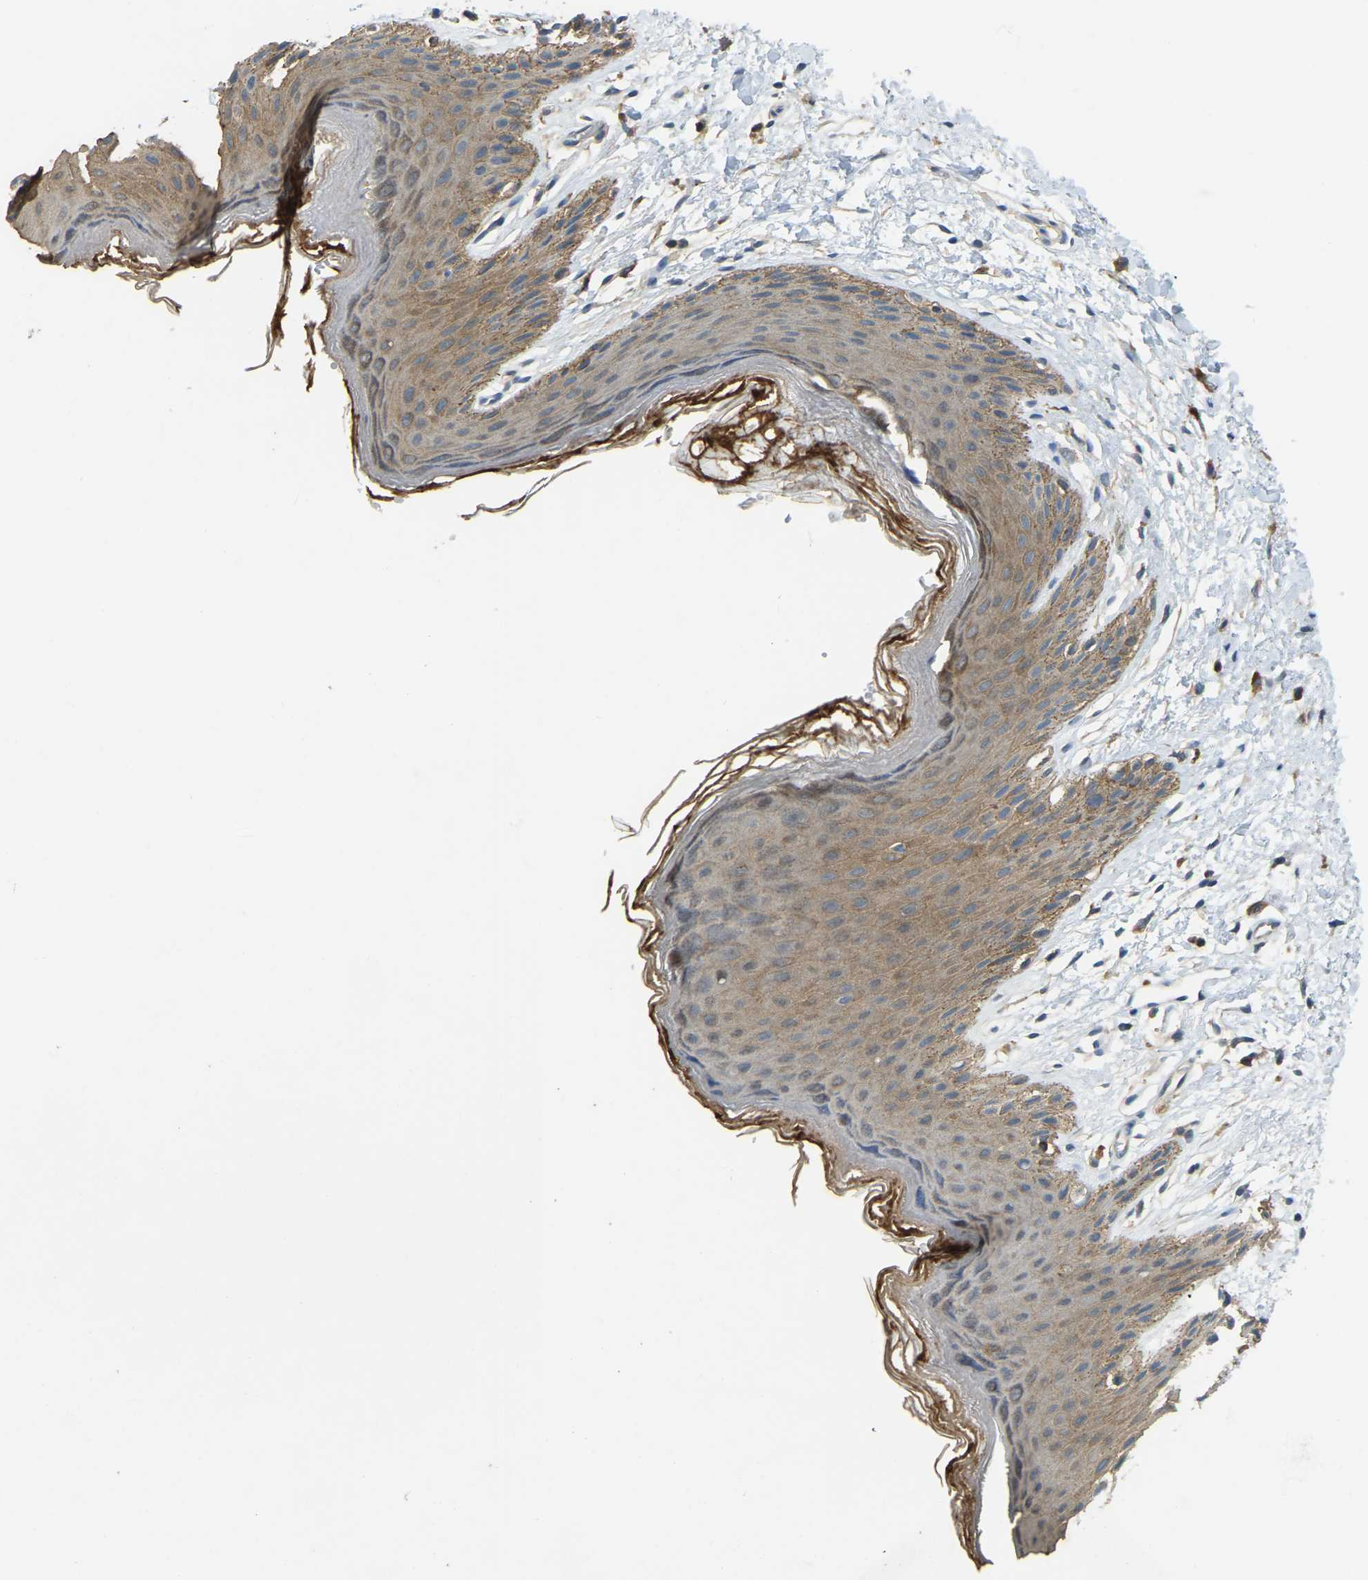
{"staining": {"intensity": "moderate", "quantity": ">75%", "location": "cytoplasmic/membranous"}, "tissue": "skin", "cell_type": "Epidermal cells", "image_type": "normal", "snomed": [{"axis": "morphology", "description": "Normal tissue, NOS"}, {"axis": "topography", "description": "Anal"}], "caption": "An immunohistochemistry (IHC) image of normal tissue is shown. Protein staining in brown highlights moderate cytoplasmic/membranous positivity in skin within epidermal cells. The protein of interest is stained brown, and the nuclei are stained in blue (DAB (3,3'-diaminobenzidine) IHC with brightfield microscopy, high magnification).", "gene": "AHNAK", "patient": {"sex": "male", "age": 44}}